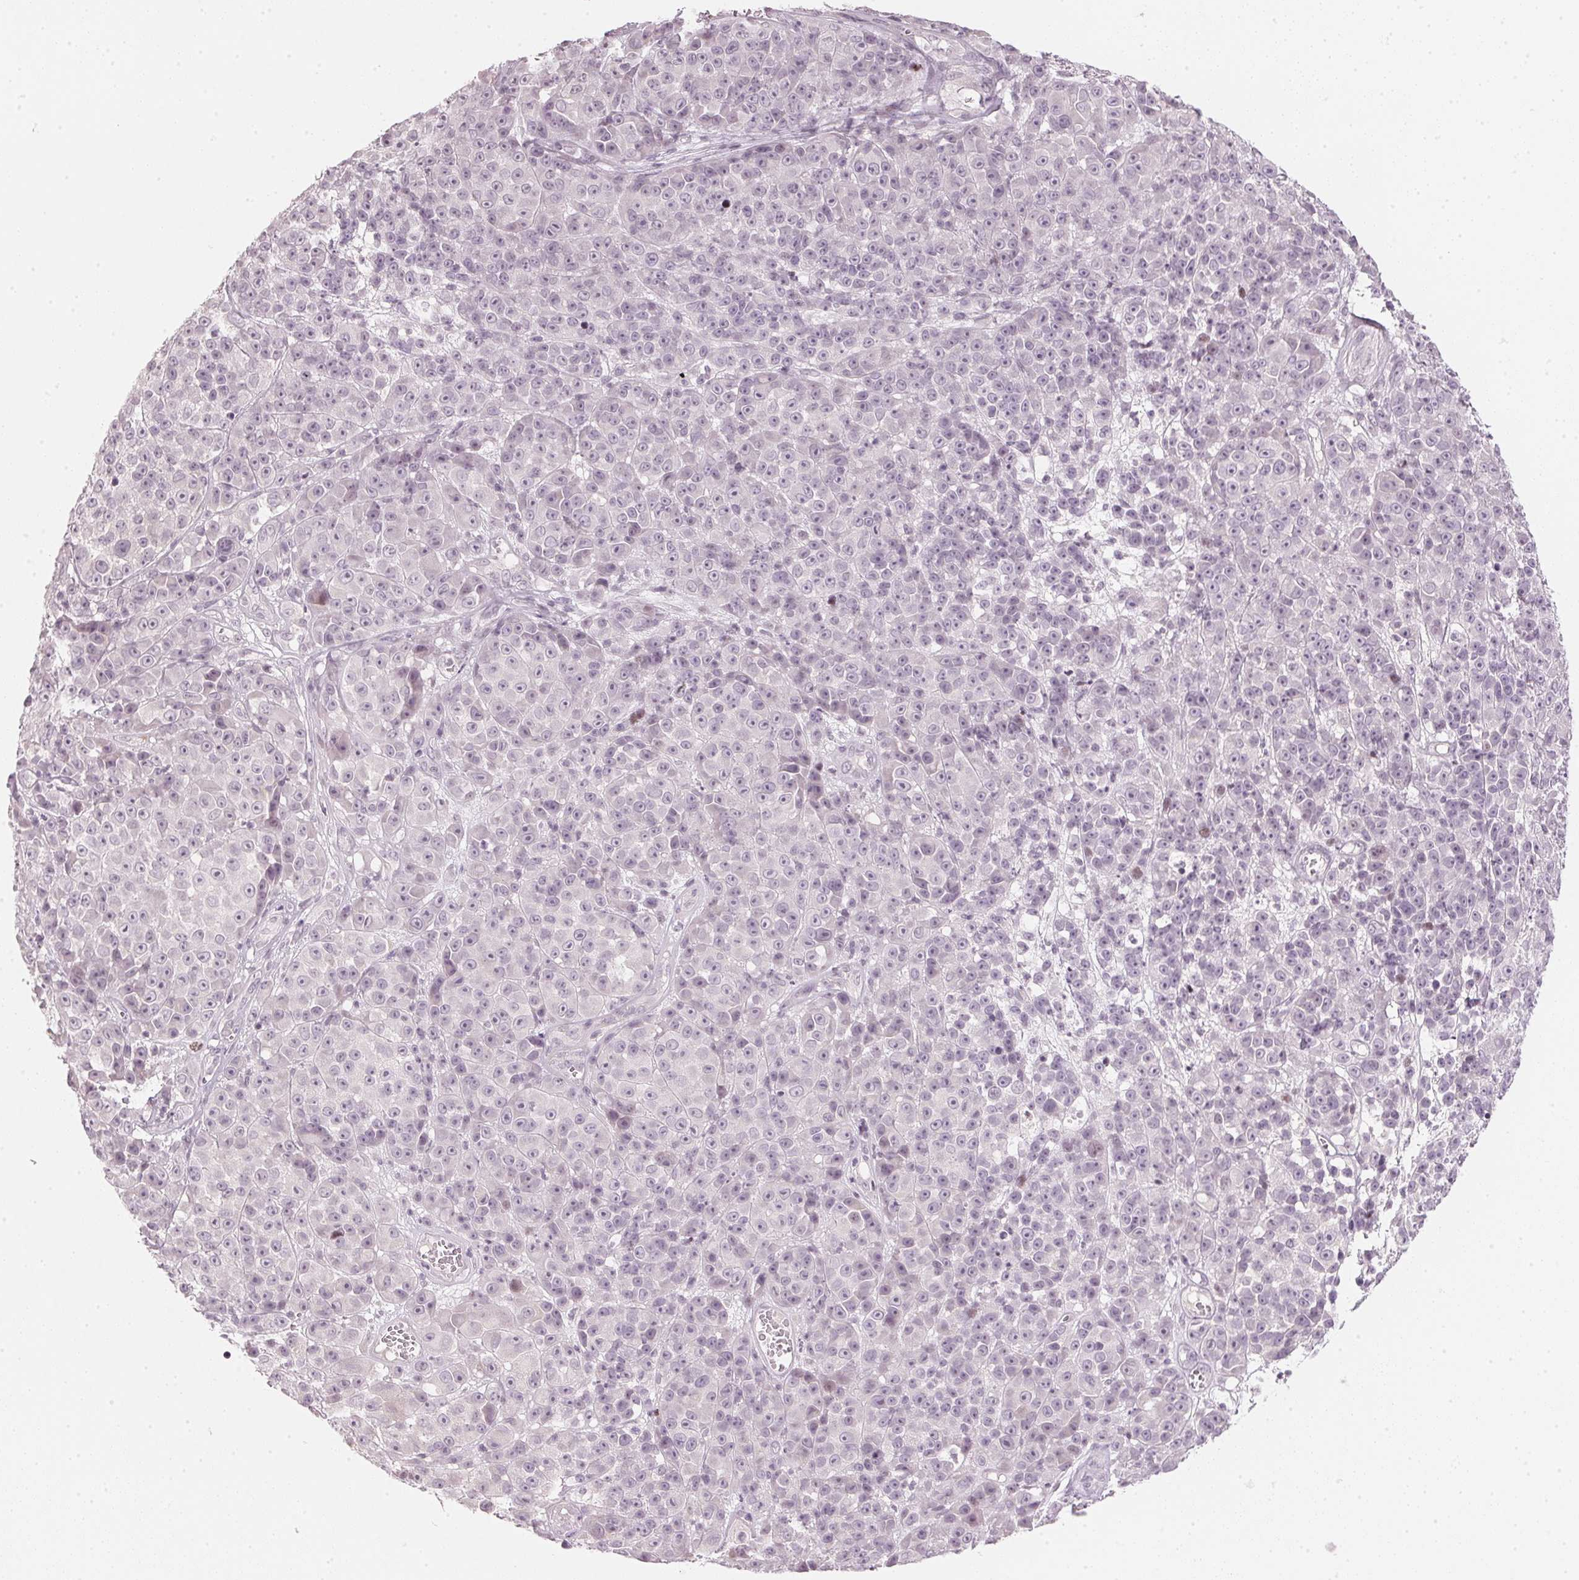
{"staining": {"intensity": "negative", "quantity": "none", "location": "none"}, "tissue": "melanoma", "cell_type": "Tumor cells", "image_type": "cancer", "snomed": [{"axis": "morphology", "description": "Malignant melanoma, NOS"}, {"axis": "topography", "description": "Skin"}, {"axis": "topography", "description": "Skin of back"}], "caption": "The micrograph exhibits no significant expression in tumor cells of malignant melanoma.", "gene": "SFRP4", "patient": {"sex": "male", "age": 91}}